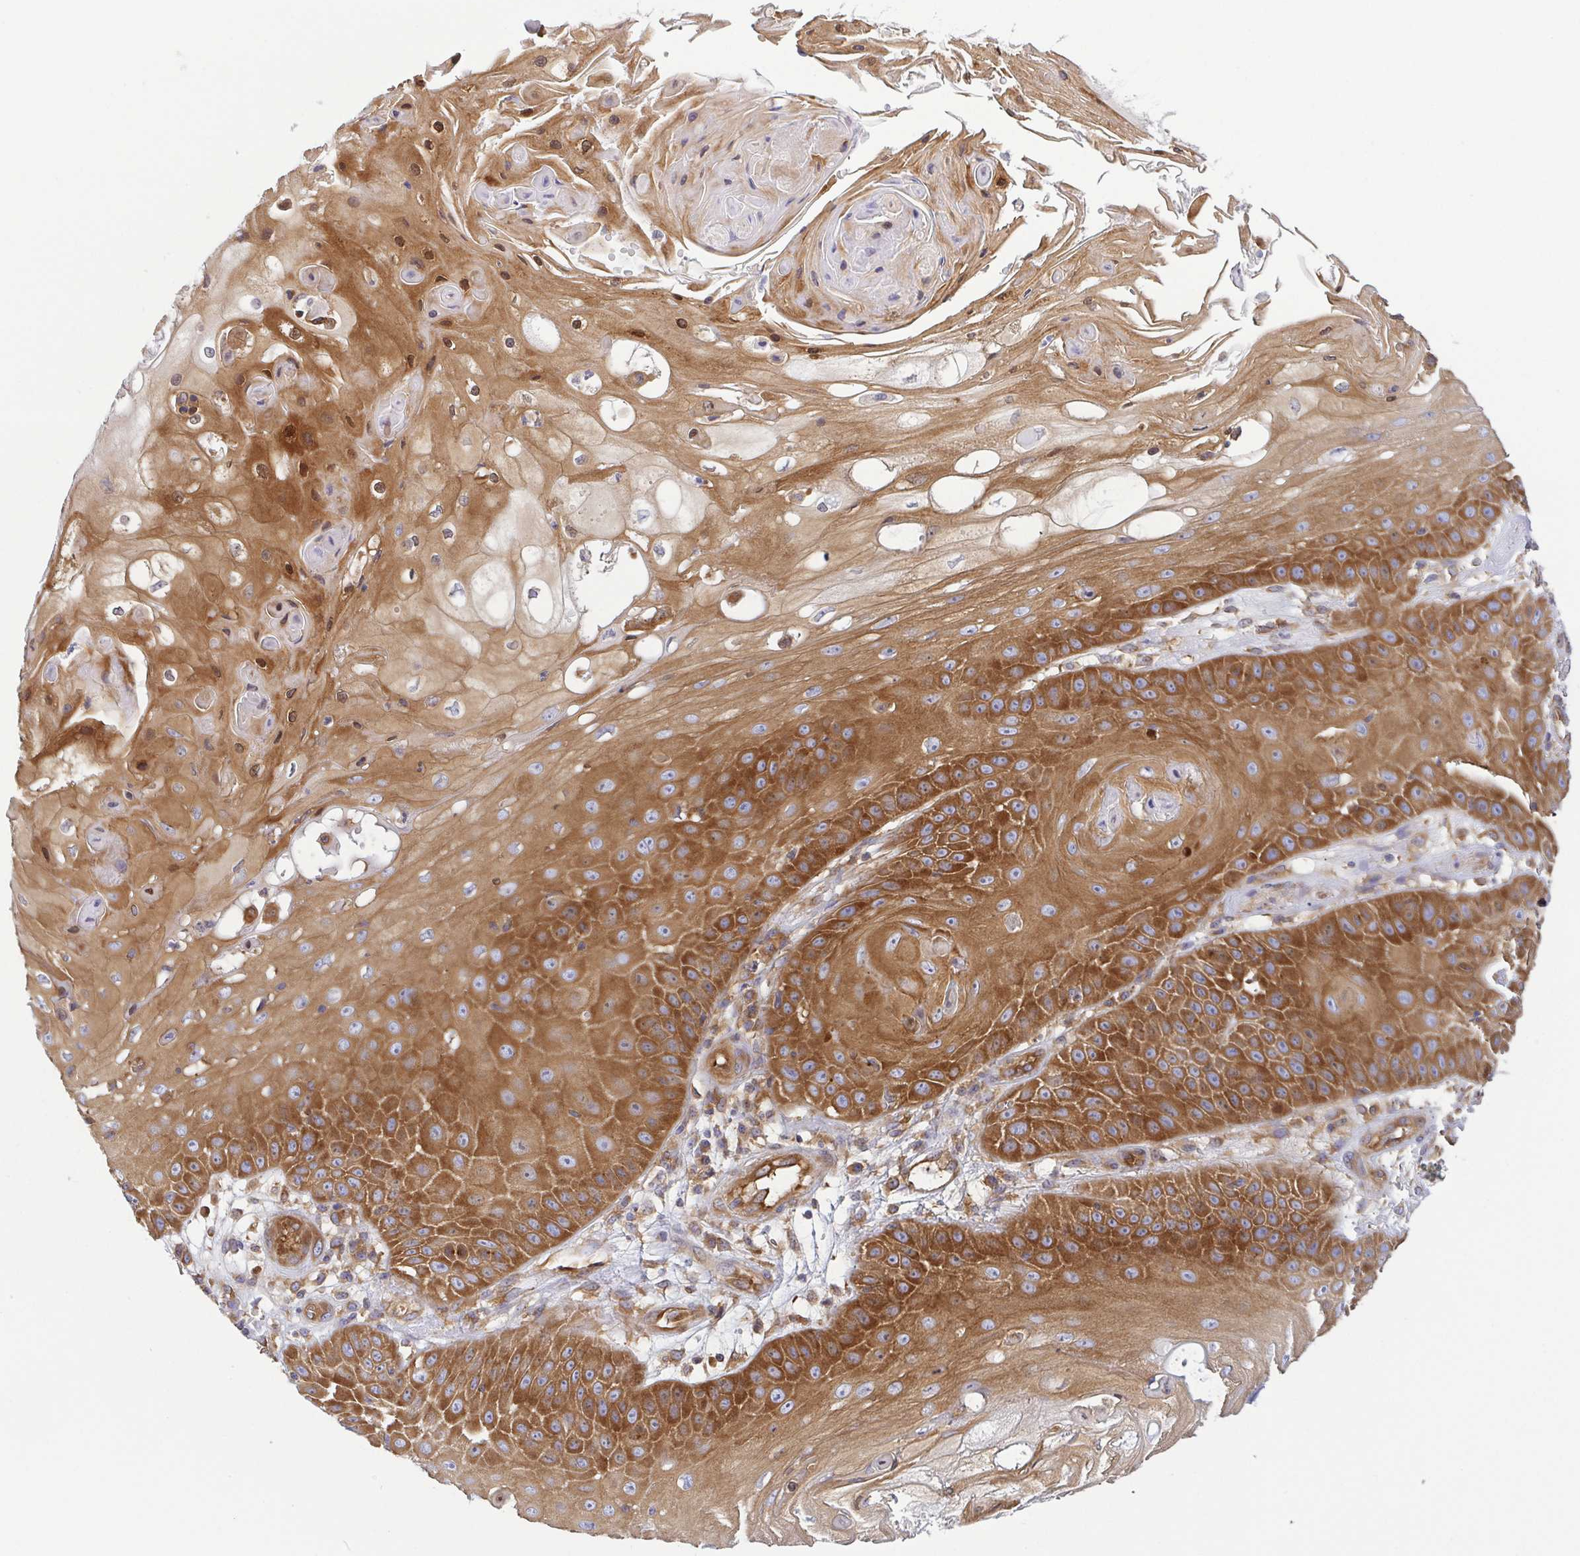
{"staining": {"intensity": "moderate", "quantity": ">75%", "location": "cytoplasmic/membranous"}, "tissue": "skin cancer", "cell_type": "Tumor cells", "image_type": "cancer", "snomed": [{"axis": "morphology", "description": "Squamous cell carcinoma, NOS"}, {"axis": "topography", "description": "Skin"}], "caption": "Squamous cell carcinoma (skin) stained with a protein marker exhibits moderate staining in tumor cells.", "gene": "KIF5B", "patient": {"sex": "male", "age": 70}}